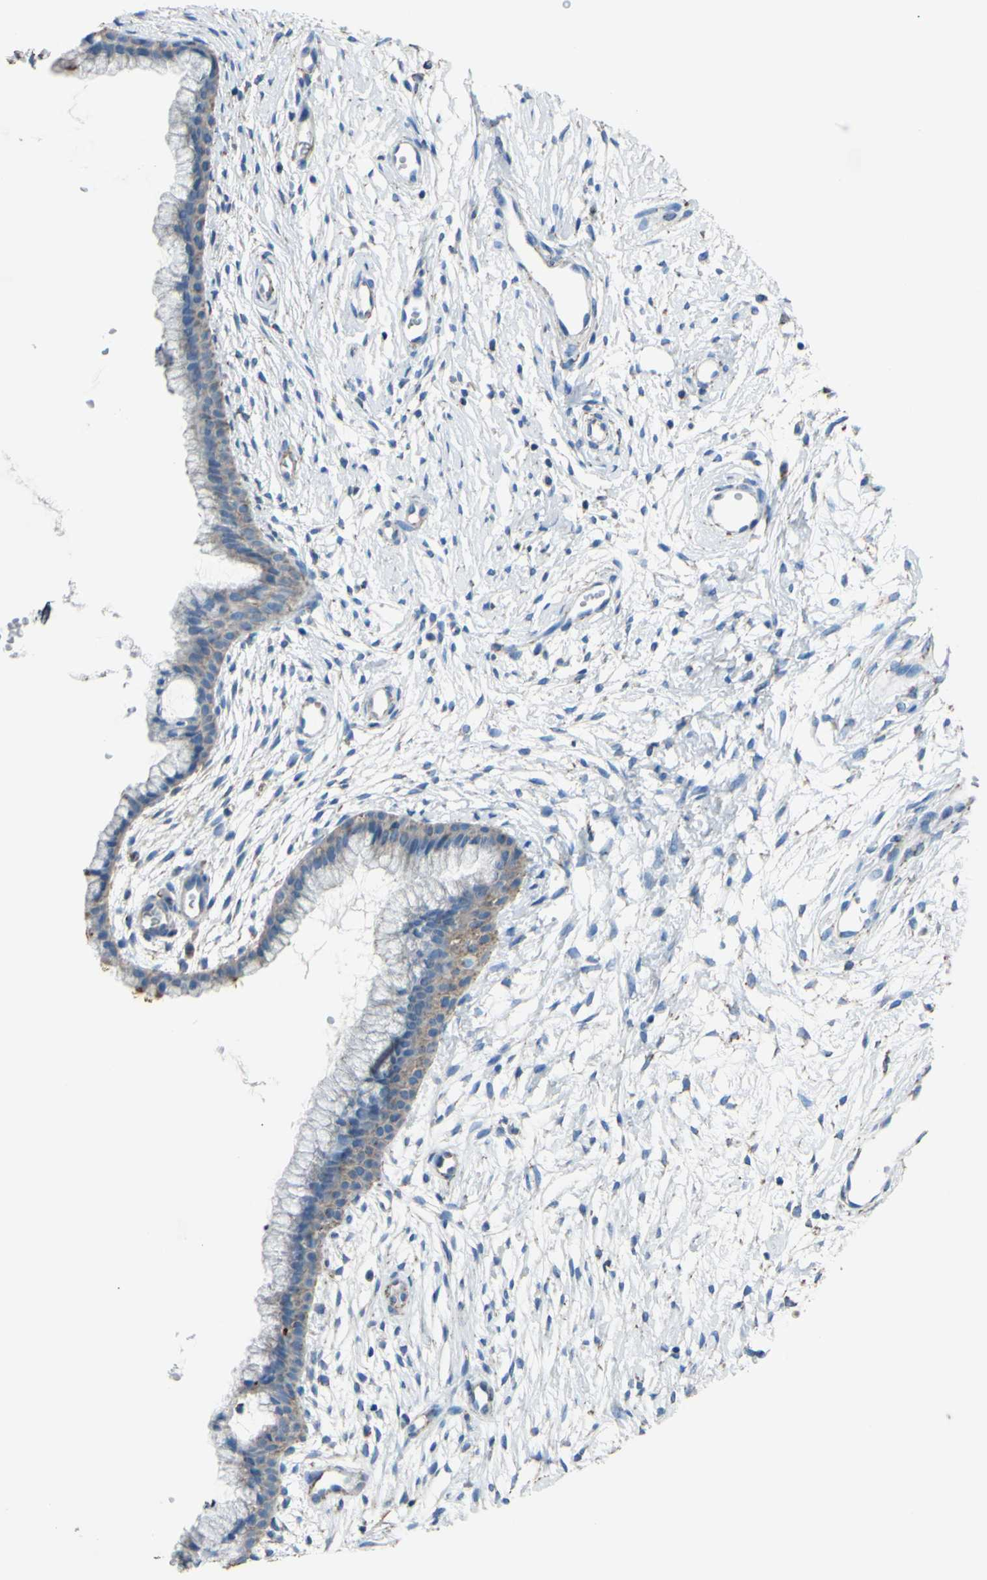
{"staining": {"intensity": "weak", "quantity": ">75%", "location": "cytoplasmic/membranous"}, "tissue": "cervix", "cell_type": "Glandular cells", "image_type": "normal", "snomed": [{"axis": "morphology", "description": "Normal tissue, NOS"}, {"axis": "topography", "description": "Cervix"}], "caption": "The immunohistochemical stain labels weak cytoplasmic/membranous expression in glandular cells of benign cervix.", "gene": "CMKLR2", "patient": {"sex": "female", "age": 39}}